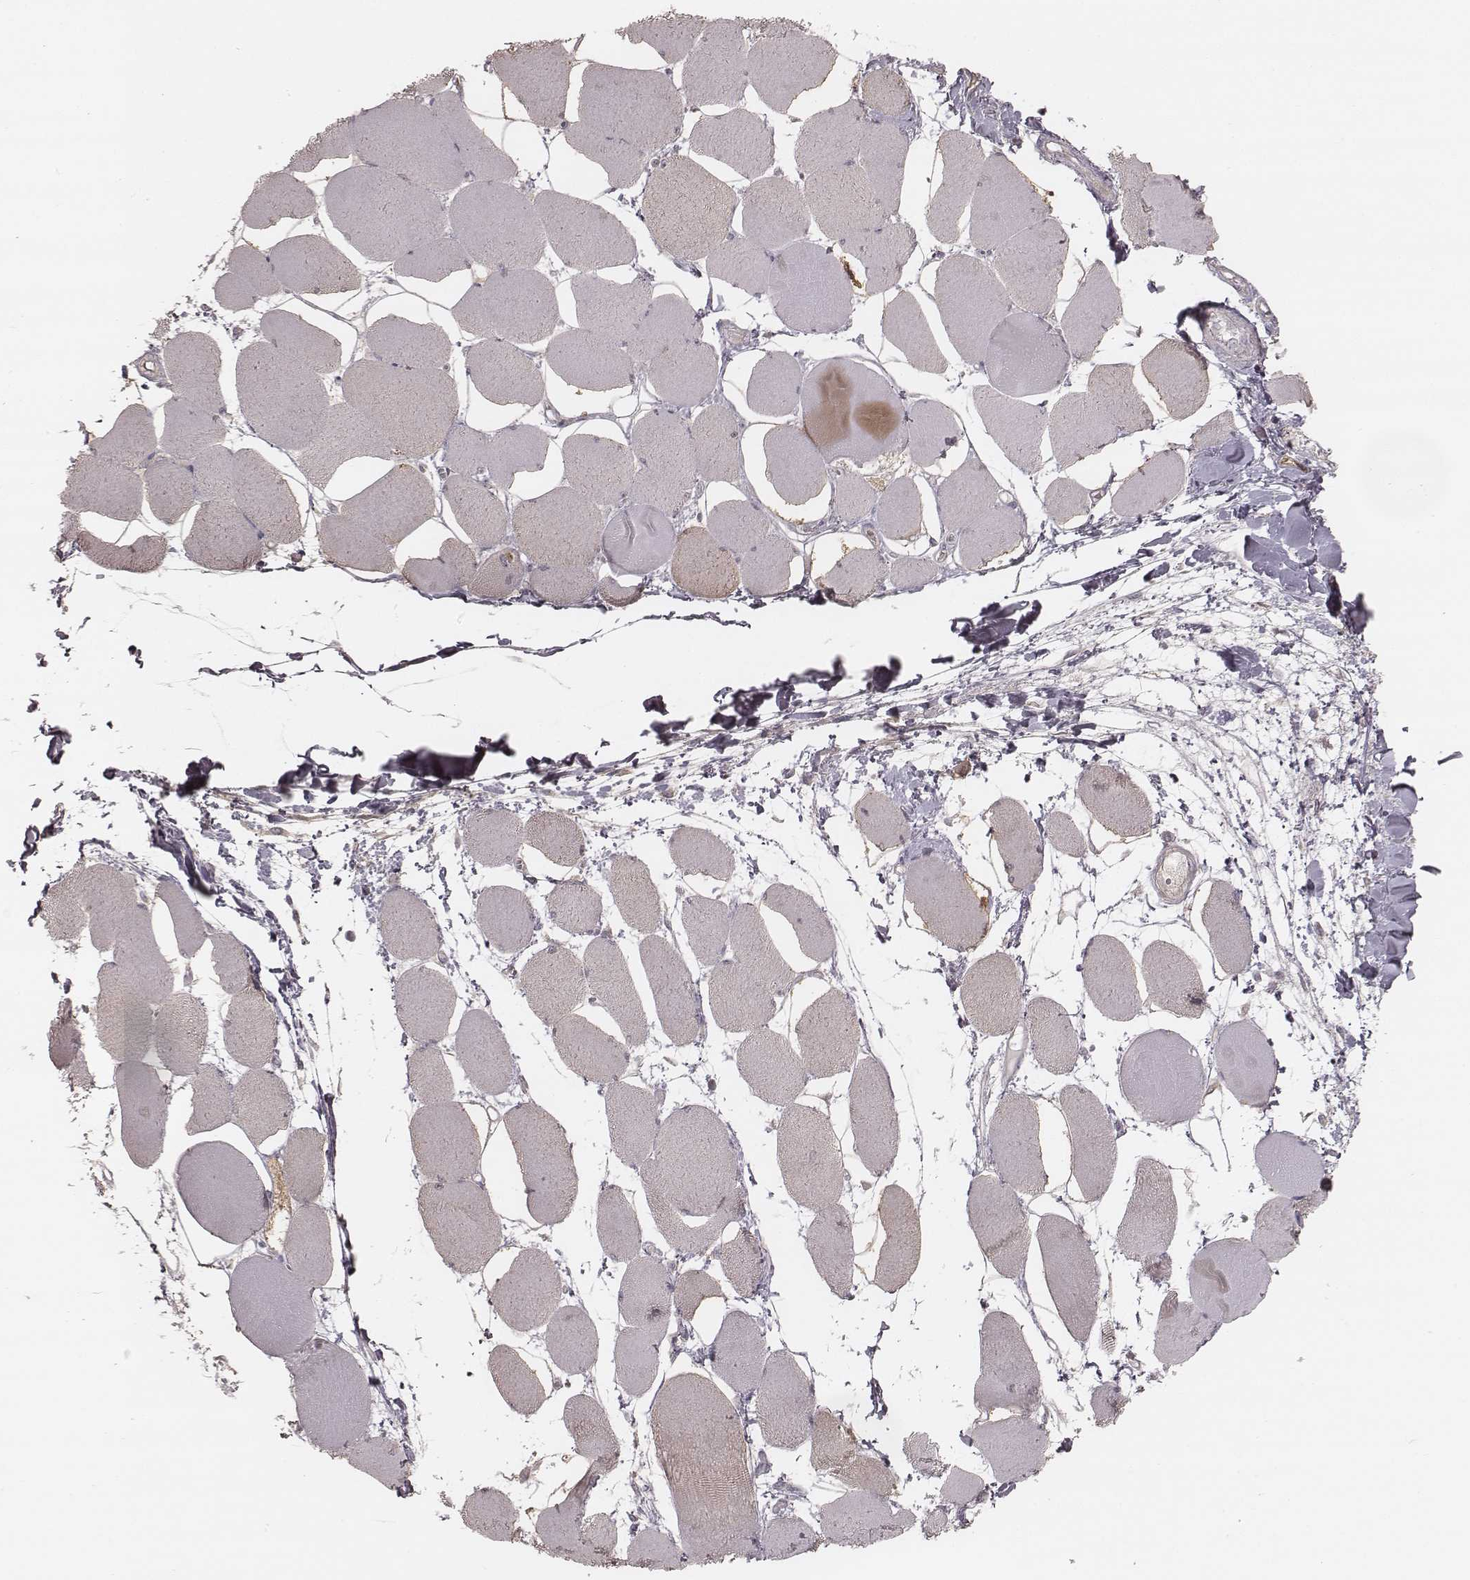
{"staining": {"intensity": "weak", "quantity": "<25%", "location": "cytoplasmic/membranous"}, "tissue": "skeletal muscle", "cell_type": "Myocytes", "image_type": "normal", "snomed": [{"axis": "morphology", "description": "Normal tissue, NOS"}, {"axis": "topography", "description": "Skeletal muscle"}], "caption": "Immunohistochemistry (IHC) of benign skeletal muscle shows no staining in myocytes.", "gene": "TDRD5", "patient": {"sex": "female", "age": 75}}